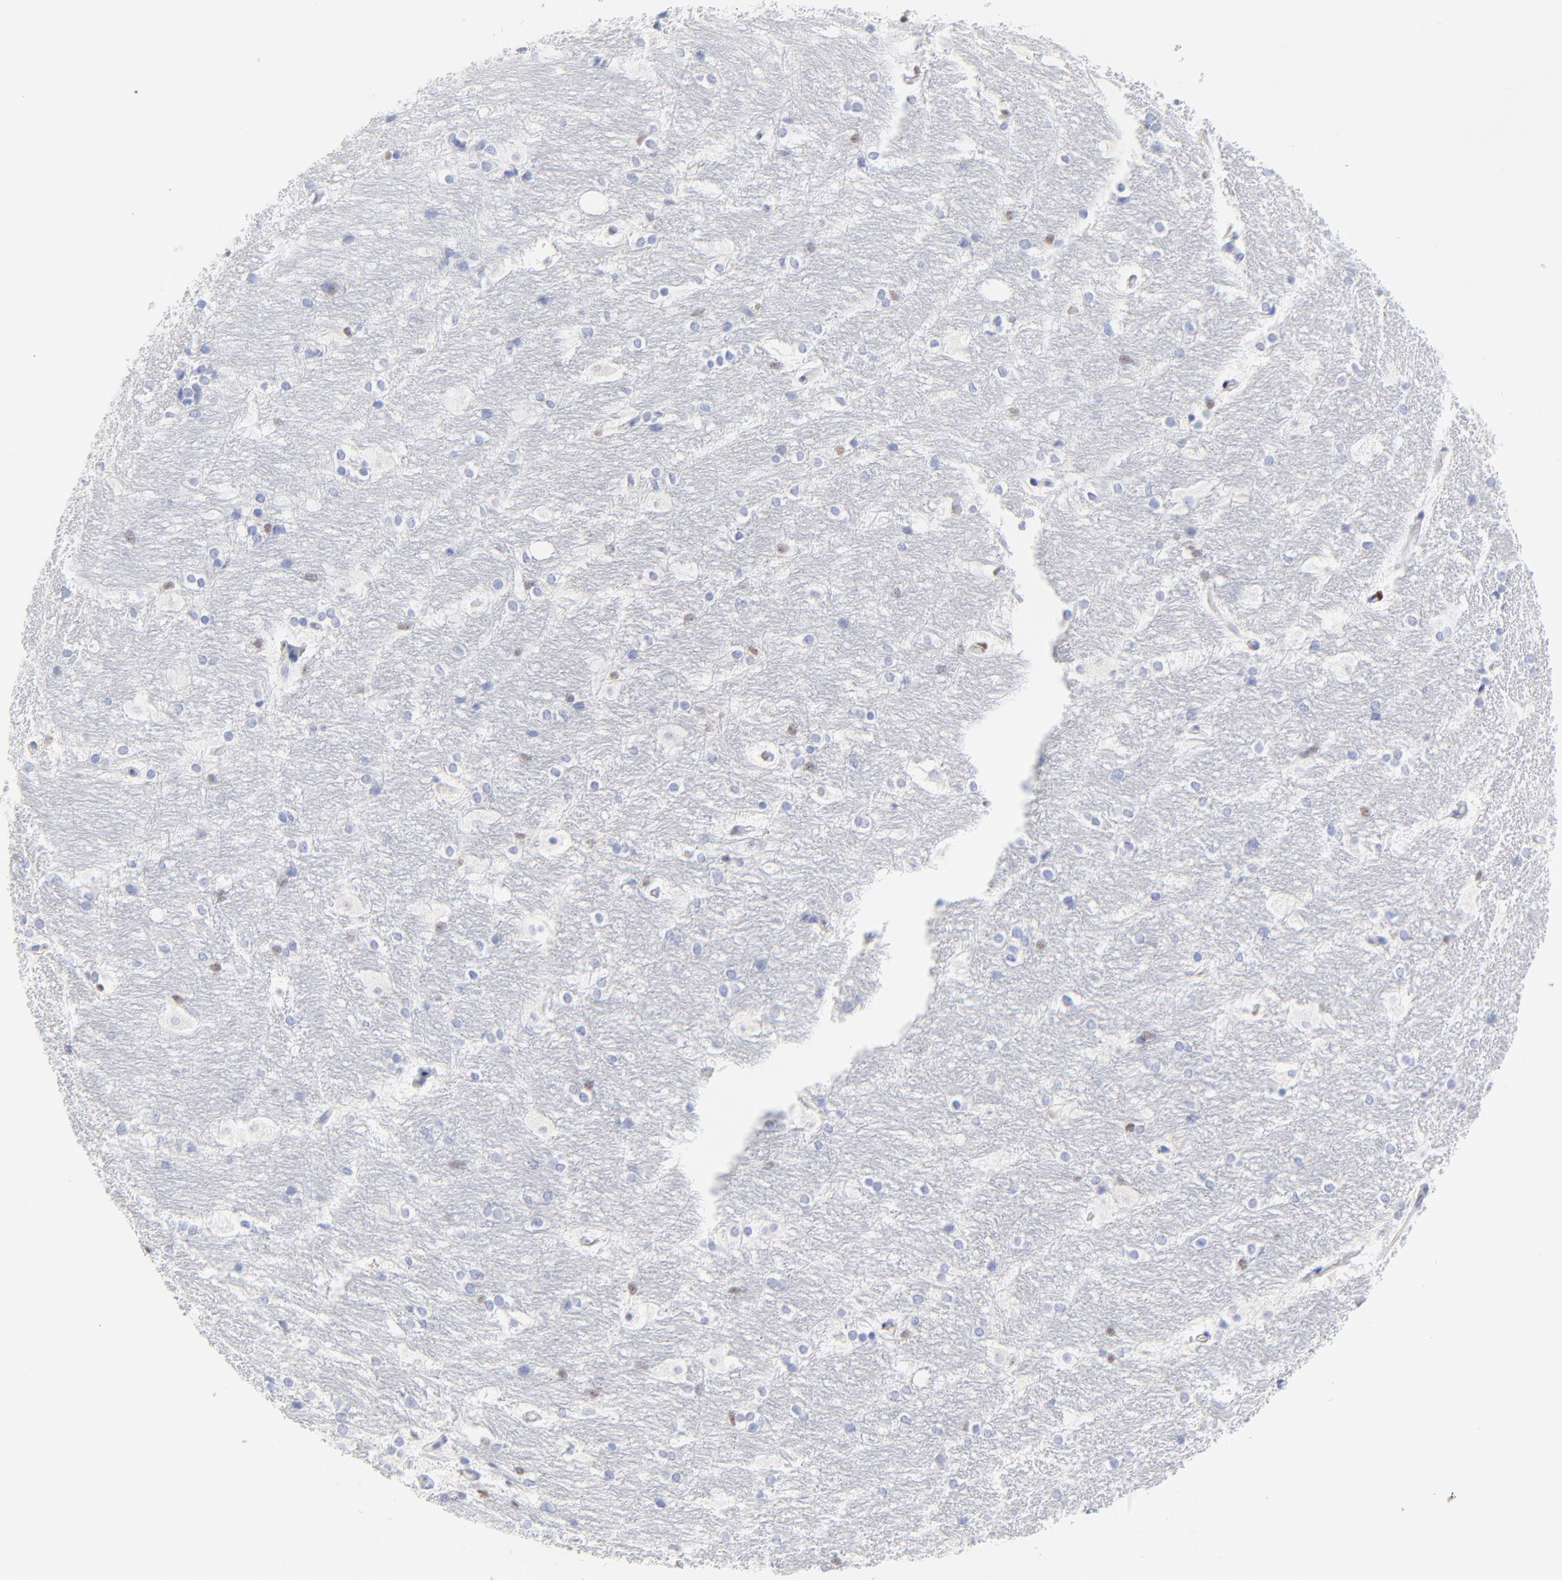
{"staining": {"intensity": "negative", "quantity": "none", "location": "none"}, "tissue": "hippocampus", "cell_type": "Glial cells", "image_type": "normal", "snomed": [{"axis": "morphology", "description": "Normal tissue, NOS"}, {"axis": "topography", "description": "Hippocampus"}], "caption": "High power microscopy image of an immunohistochemistry histopathology image of unremarkable hippocampus, revealing no significant staining in glial cells.", "gene": "ZAP70", "patient": {"sex": "female", "age": 19}}